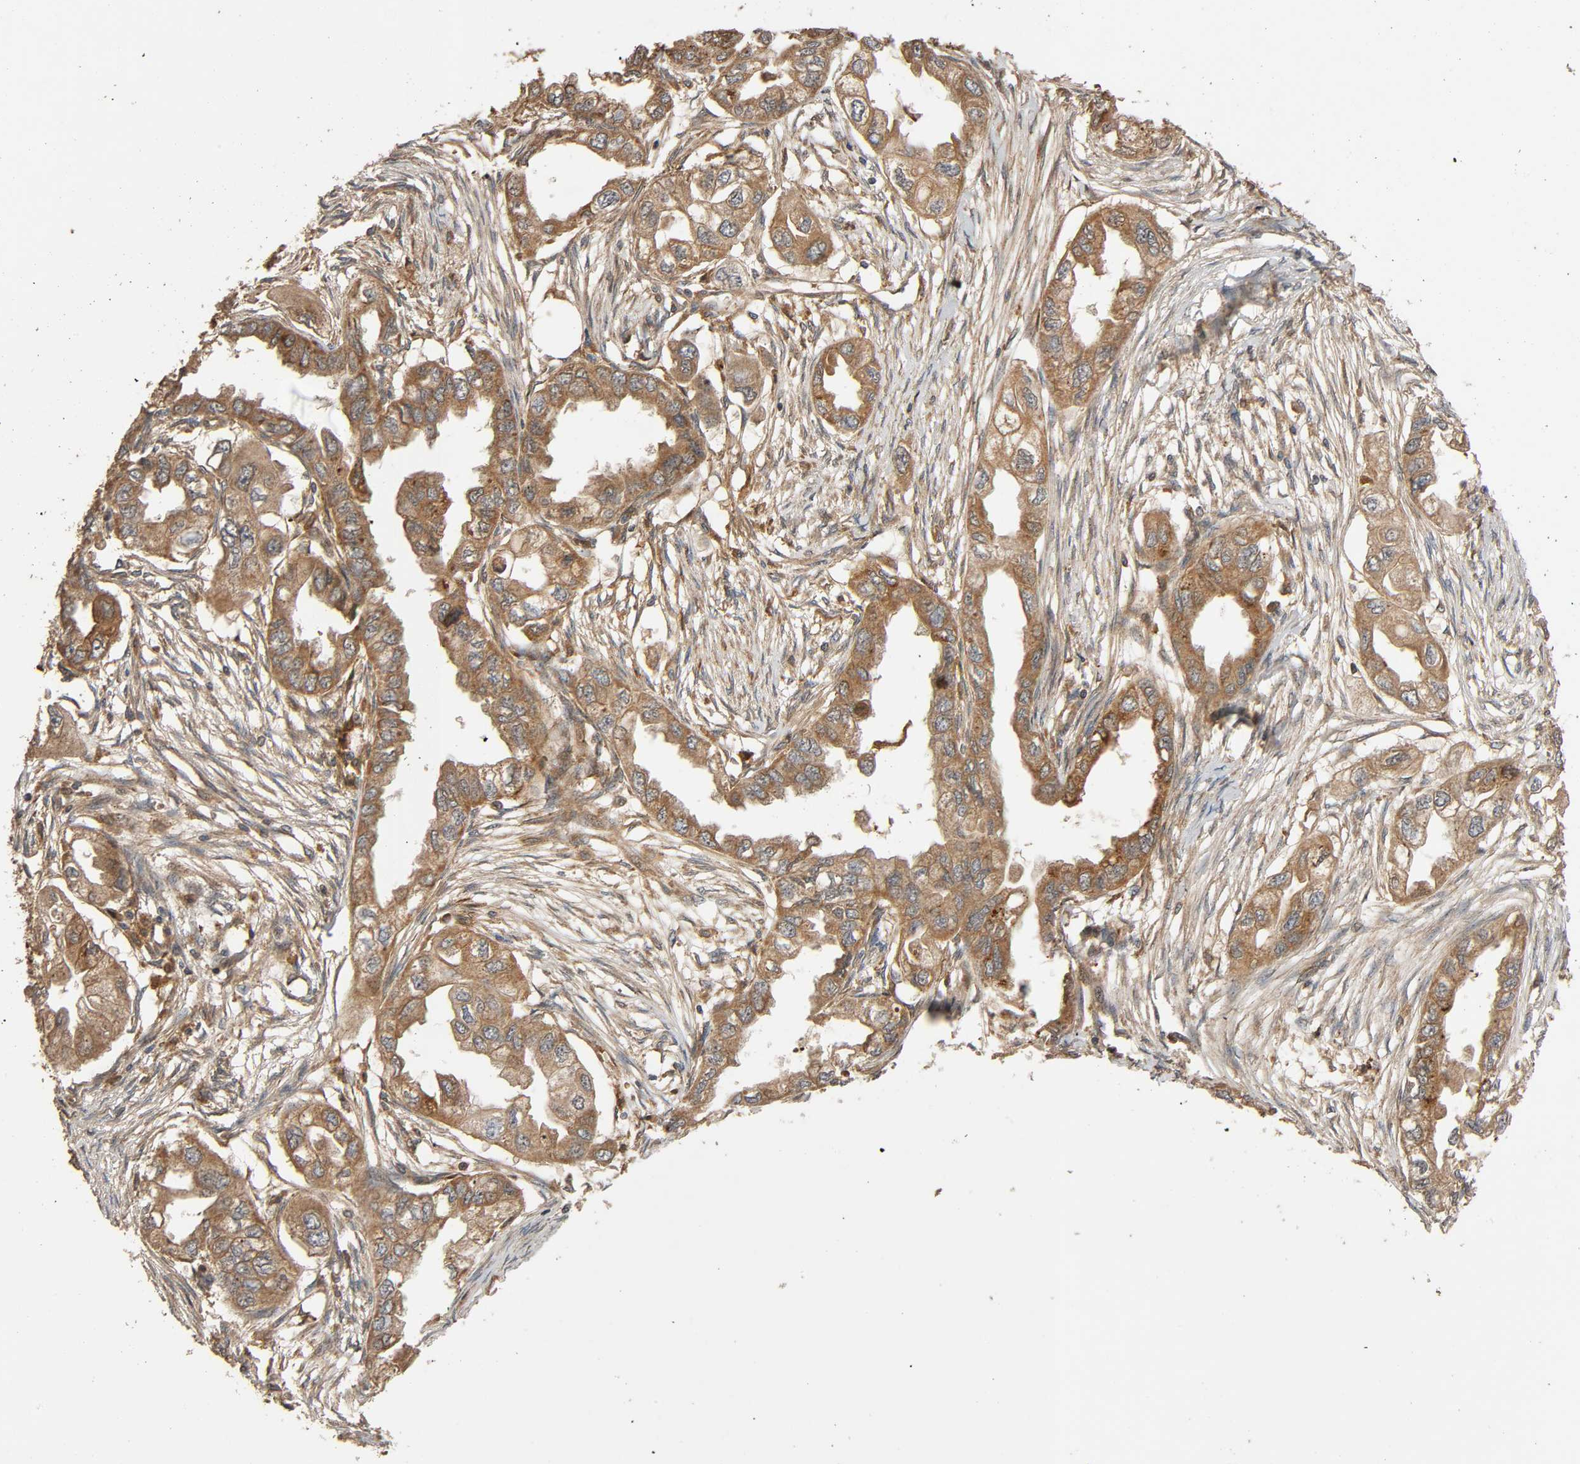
{"staining": {"intensity": "moderate", "quantity": ">75%", "location": "cytoplasmic/membranous"}, "tissue": "endometrial cancer", "cell_type": "Tumor cells", "image_type": "cancer", "snomed": [{"axis": "morphology", "description": "Adenocarcinoma, NOS"}, {"axis": "topography", "description": "Endometrium"}], "caption": "Brown immunohistochemical staining in endometrial cancer exhibits moderate cytoplasmic/membranous positivity in approximately >75% of tumor cells. (DAB (3,3'-diaminobenzidine) IHC, brown staining for protein, blue staining for nuclei).", "gene": "MAP3K8", "patient": {"sex": "female", "age": 67}}